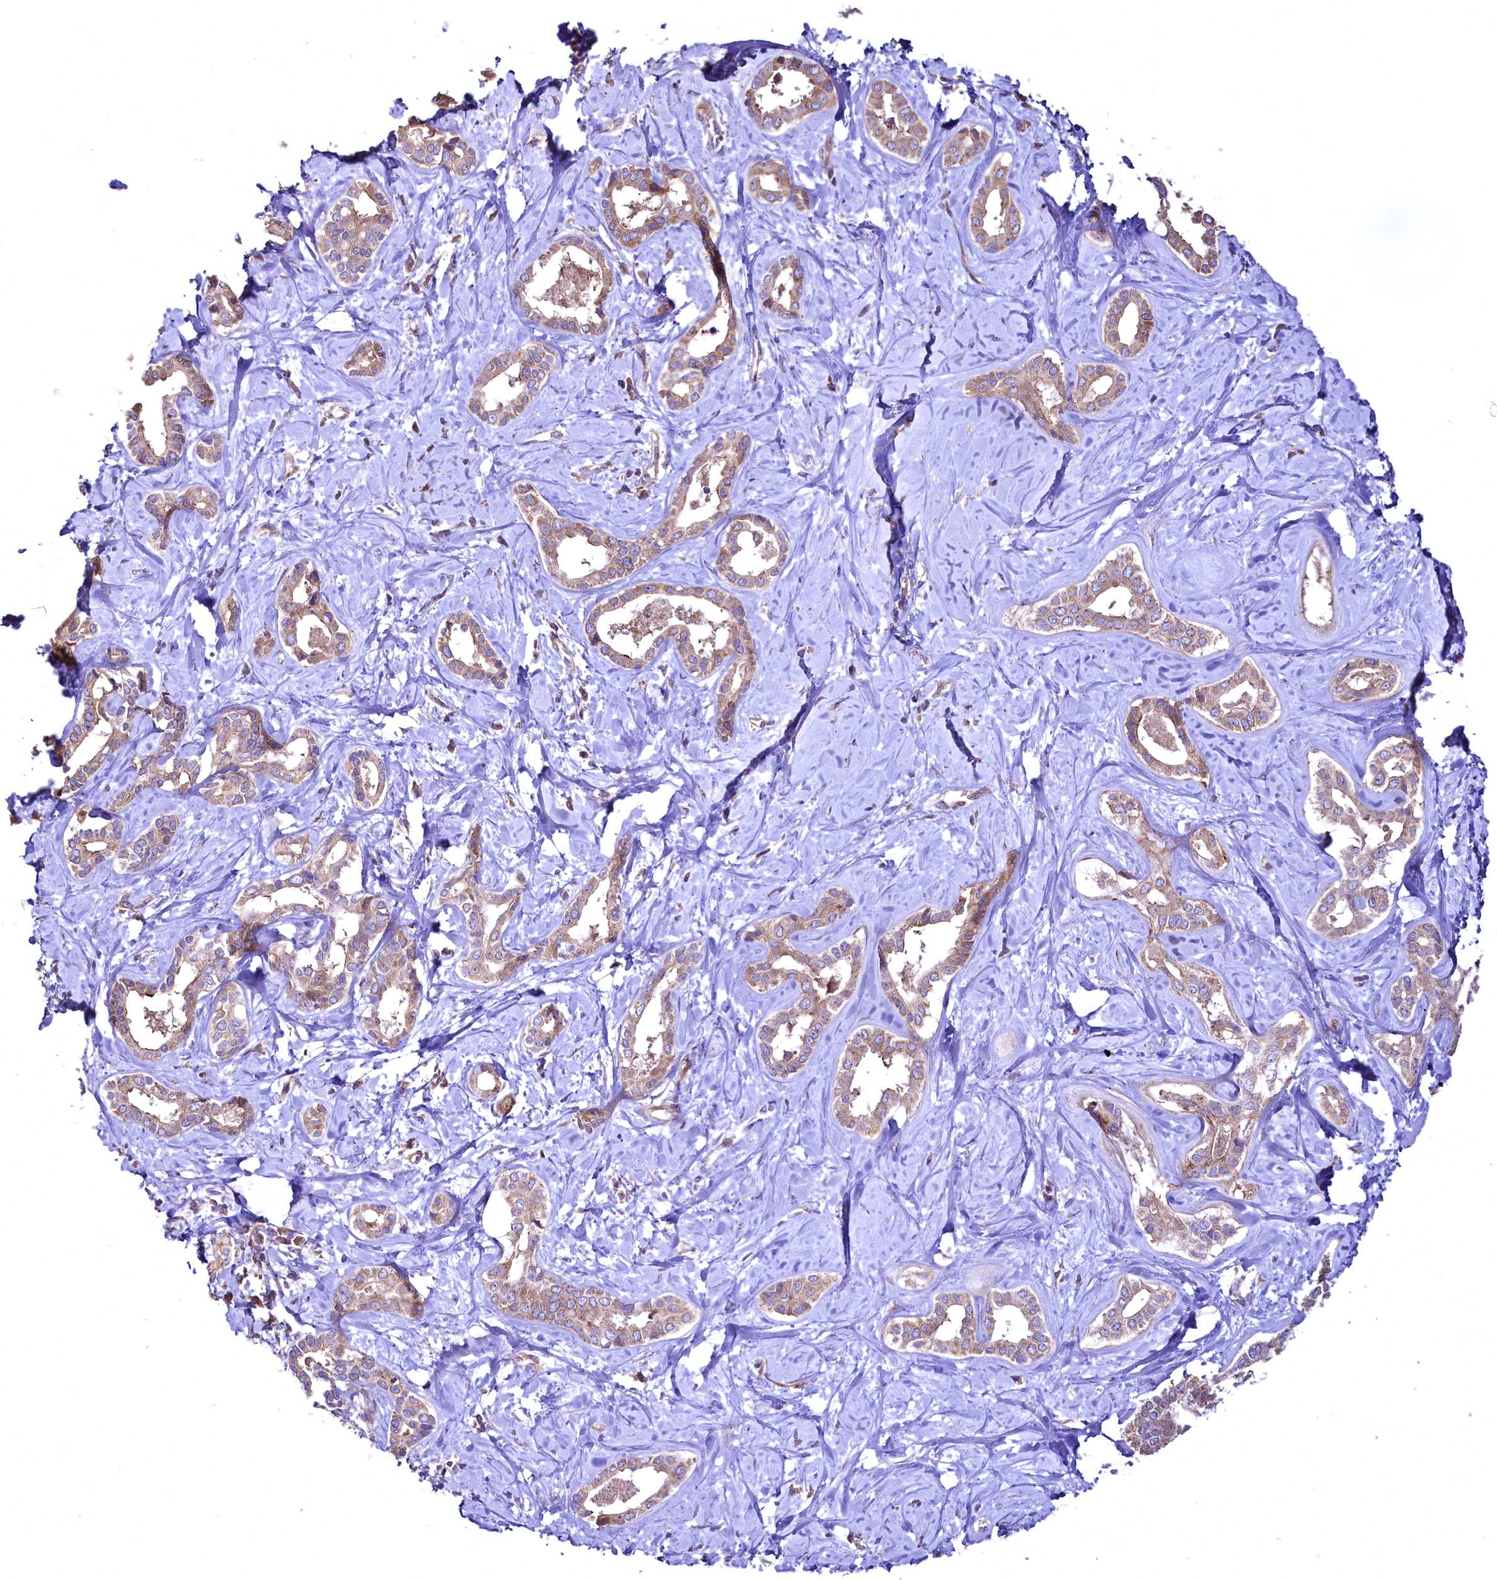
{"staining": {"intensity": "moderate", "quantity": ">75%", "location": "cytoplasmic/membranous"}, "tissue": "liver cancer", "cell_type": "Tumor cells", "image_type": "cancer", "snomed": [{"axis": "morphology", "description": "Cholangiocarcinoma"}, {"axis": "topography", "description": "Liver"}], "caption": "Immunohistochemistry (IHC) staining of liver cancer (cholangiocarcinoma), which reveals medium levels of moderate cytoplasmic/membranous expression in approximately >75% of tumor cells indicating moderate cytoplasmic/membranous protein staining. The staining was performed using DAB (brown) for protein detection and nuclei were counterstained in hematoxylin (blue).", "gene": "TBCEL", "patient": {"sex": "female", "age": 77}}